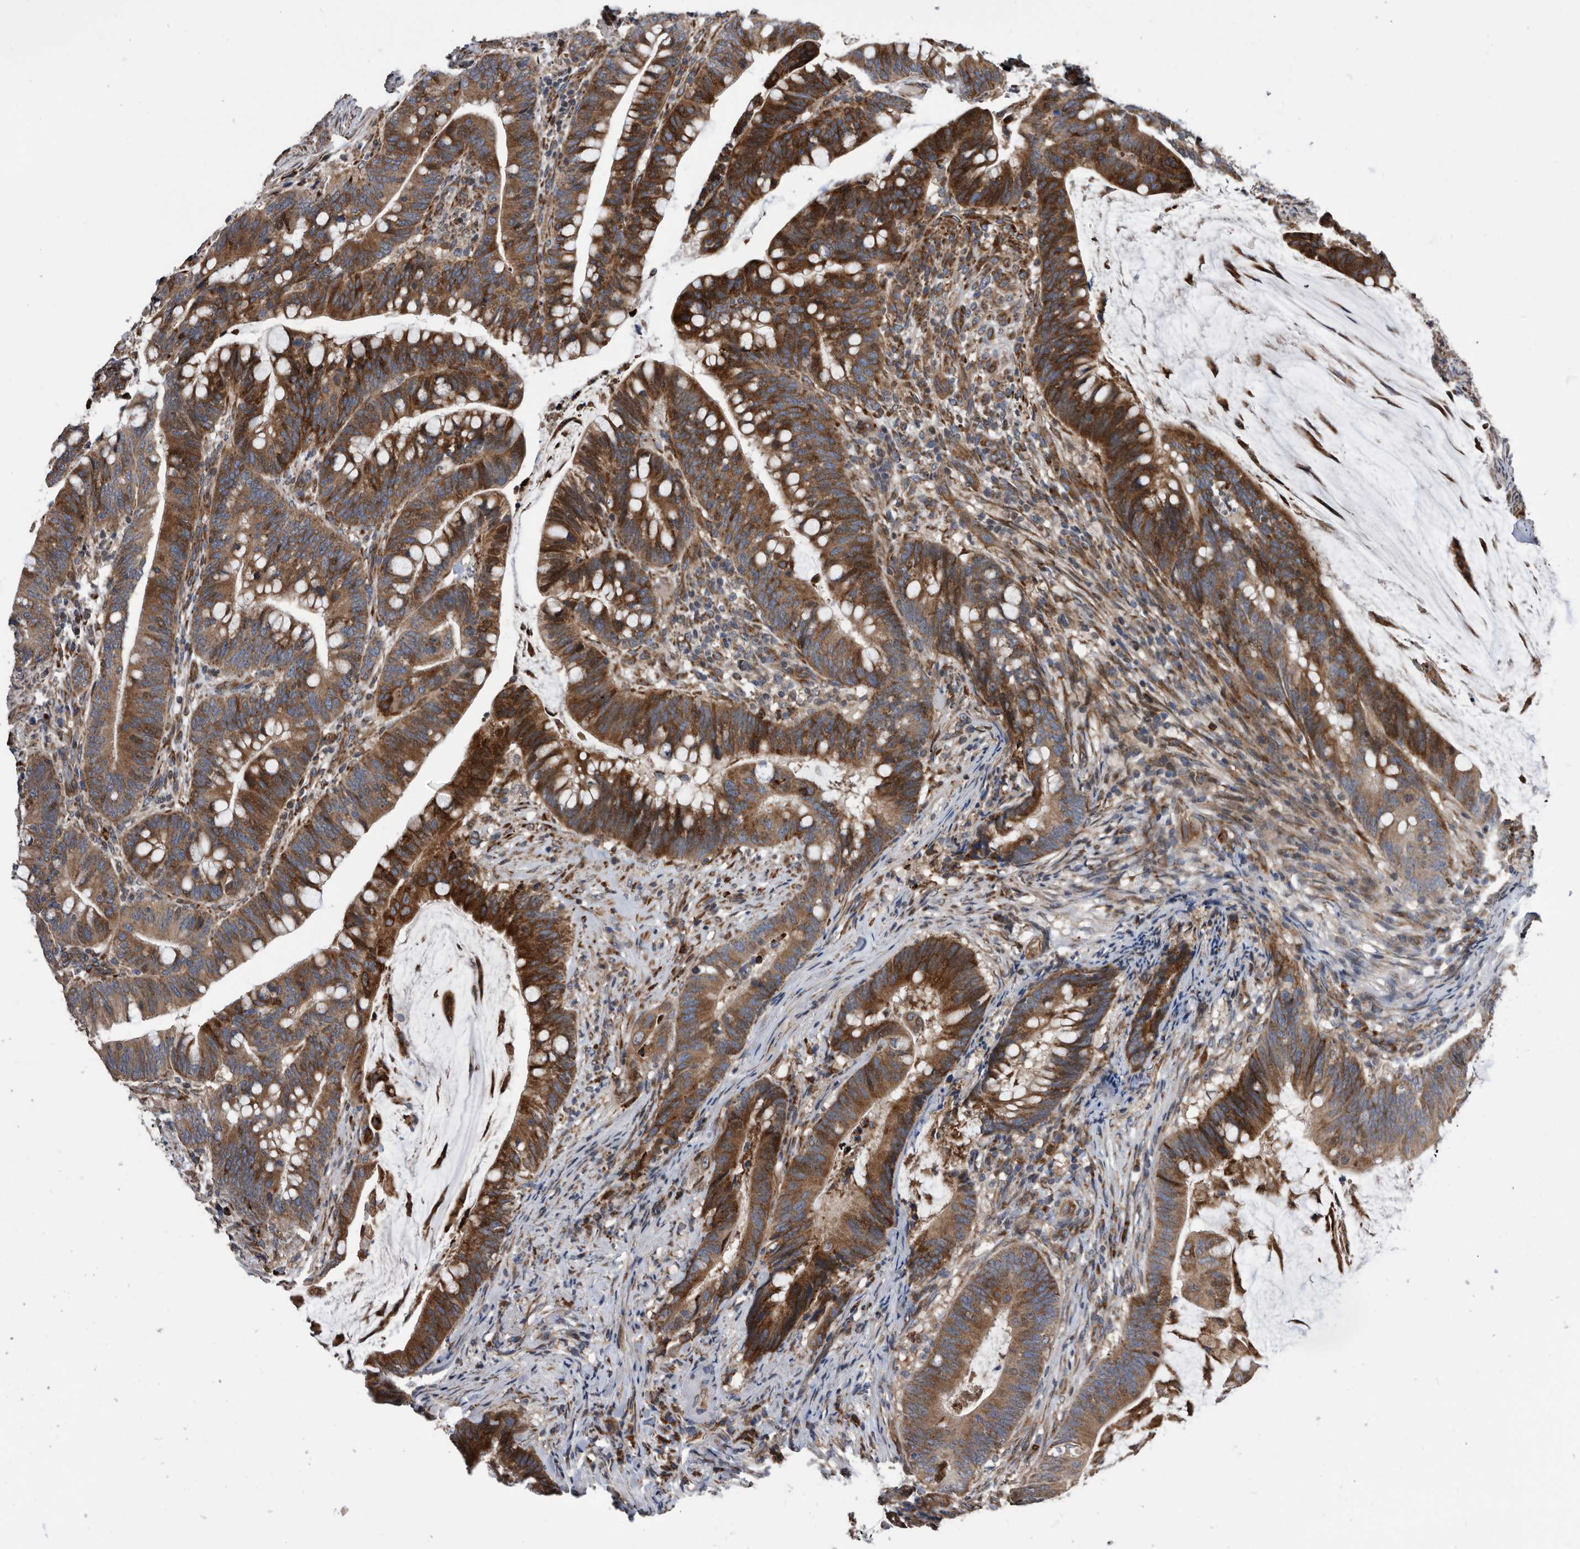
{"staining": {"intensity": "strong", "quantity": ">75%", "location": "cytoplasmic/membranous"}, "tissue": "colorectal cancer", "cell_type": "Tumor cells", "image_type": "cancer", "snomed": [{"axis": "morphology", "description": "Adenocarcinoma, NOS"}, {"axis": "topography", "description": "Colon"}], "caption": "Colorectal cancer was stained to show a protein in brown. There is high levels of strong cytoplasmic/membranous staining in approximately >75% of tumor cells. The protein is shown in brown color, while the nuclei are stained blue.", "gene": "SERINC2", "patient": {"sex": "female", "age": 66}}